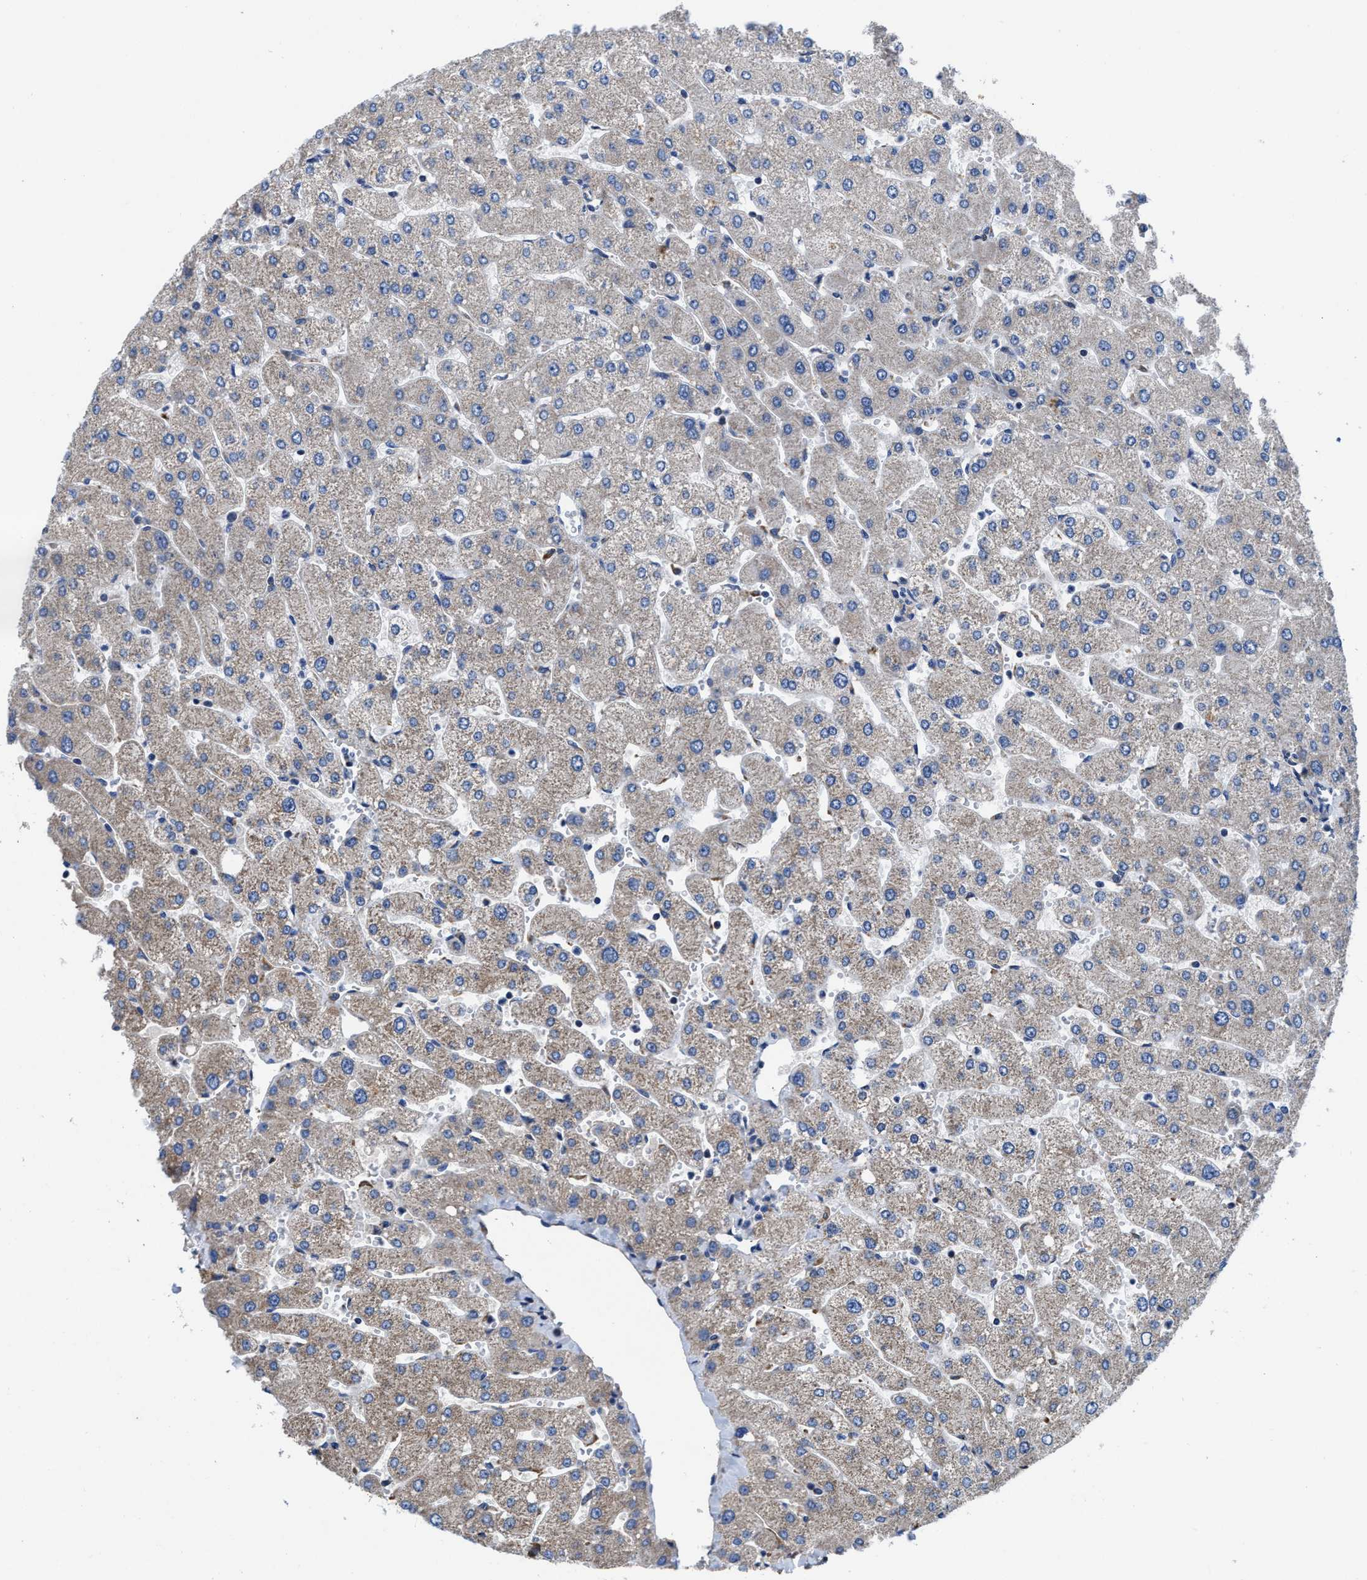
{"staining": {"intensity": "weak", "quantity": "<25%", "location": "cytoplasmic/membranous"}, "tissue": "liver", "cell_type": "Cholangiocytes", "image_type": "normal", "snomed": [{"axis": "morphology", "description": "Normal tissue, NOS"}, {"axis": "topography", "description": "Liver"}], "caption": "Immunohistochemistry (IHC) image of unremarkable liver: liver stained with DAB (3,3'-diaminobenzidine) demonstrates no significant protein staining in cholangiocytes. Brightfield microscopy of immunohistochemistry stained with DAB (brown) and hematoxylin (blue), captured at high magnification.", "gene": "TMEM30A", "patient": {"sex": "male", "age": 55}}